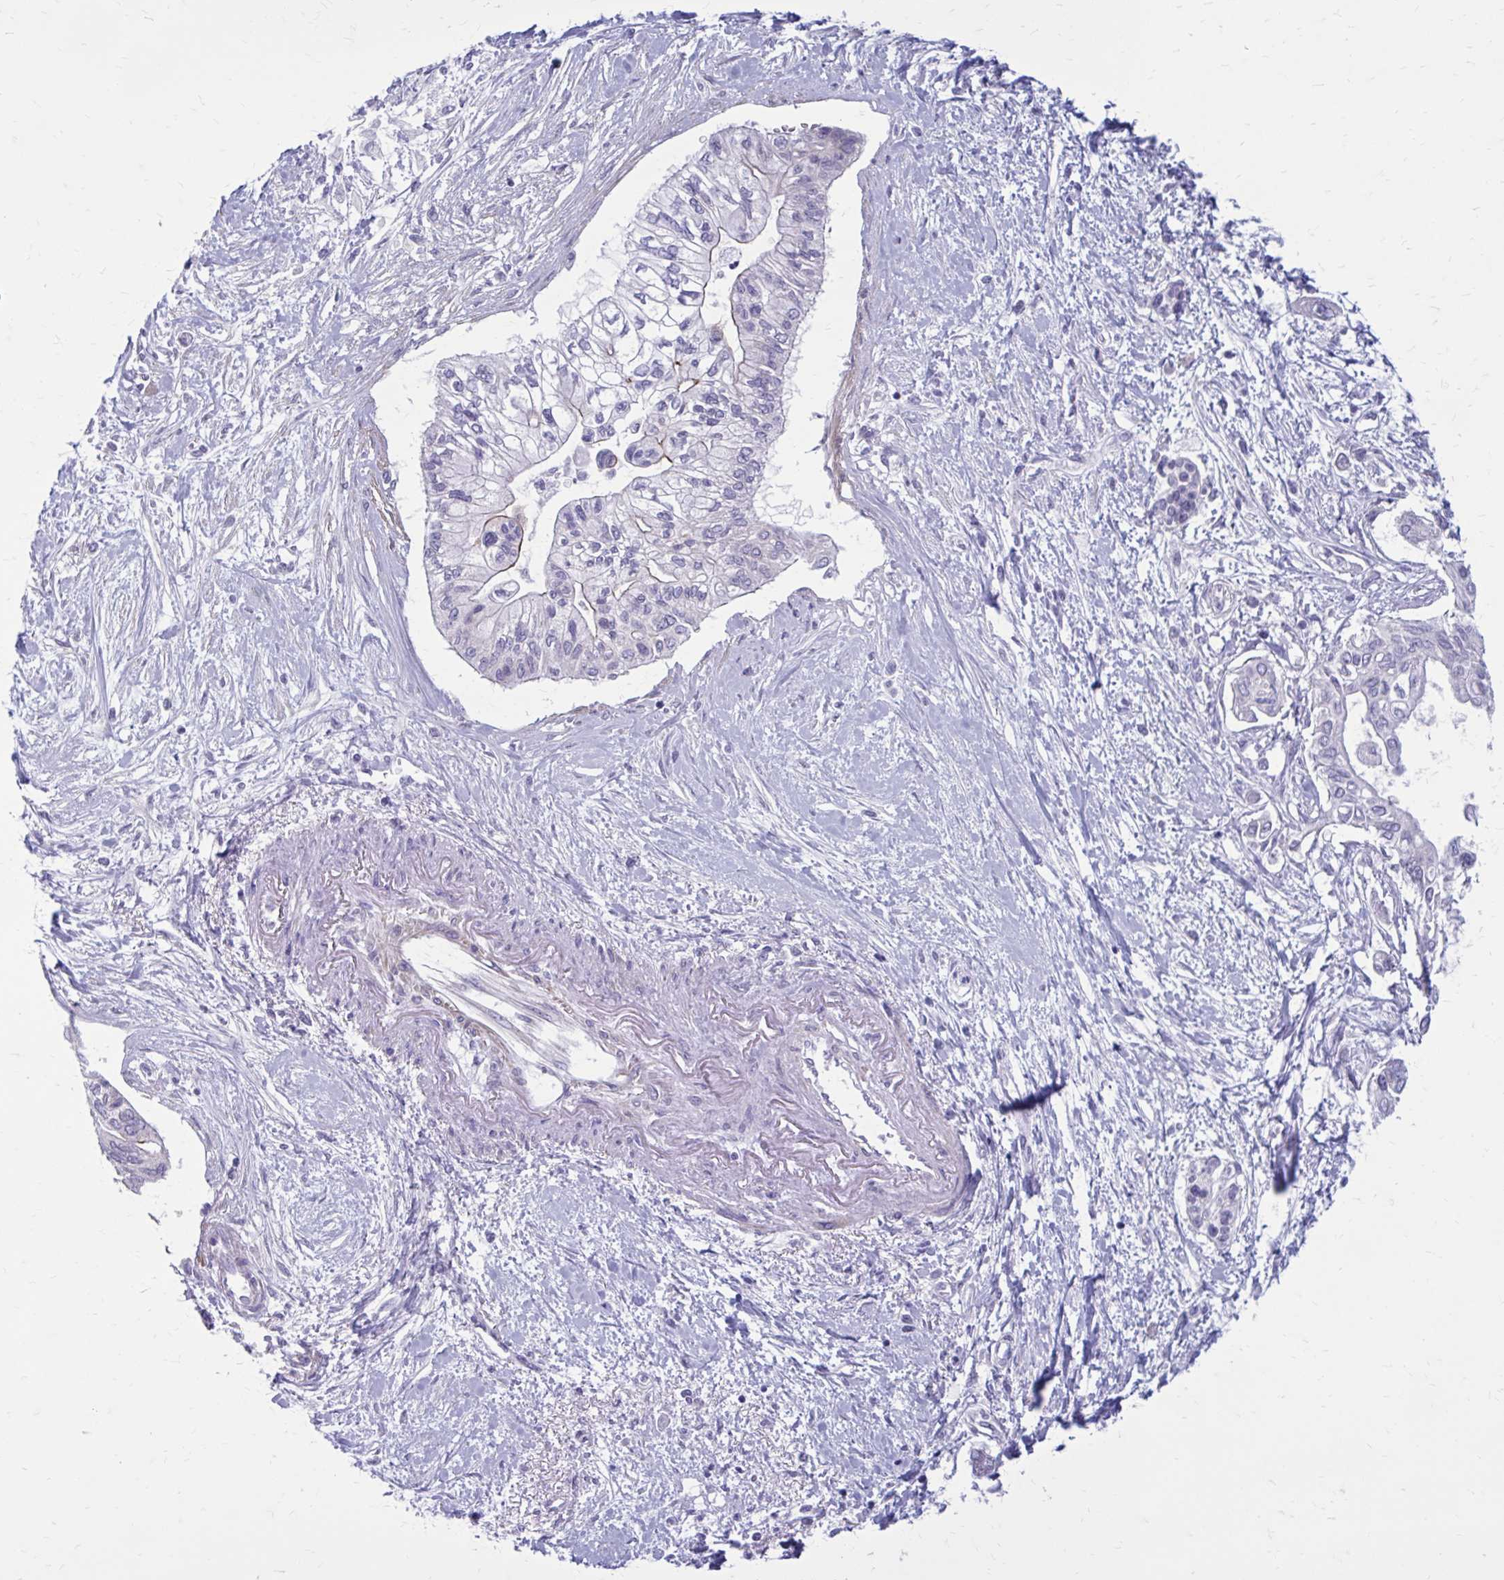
{"staining": {"intensity": "negative", "quantity": "none", "location": "none"}, "tissue": "pancreatic cancer", "cell_type": "Tumor cells", "image_type": "cancer", "snomed": [{"axis": "morphology", "description": "Adenocarcinoma, NOS"}, {"axis": "topography", "description": "Pancreas"}], "caption": "Immunohistochemistry (IHC) histopathology image of human pancreatic cancer stained for a protein (brown), which demonstrates no positivity in tumor cells.", "gene": "GIGYF2", "patient": {"sex": "female", "age": 77}}